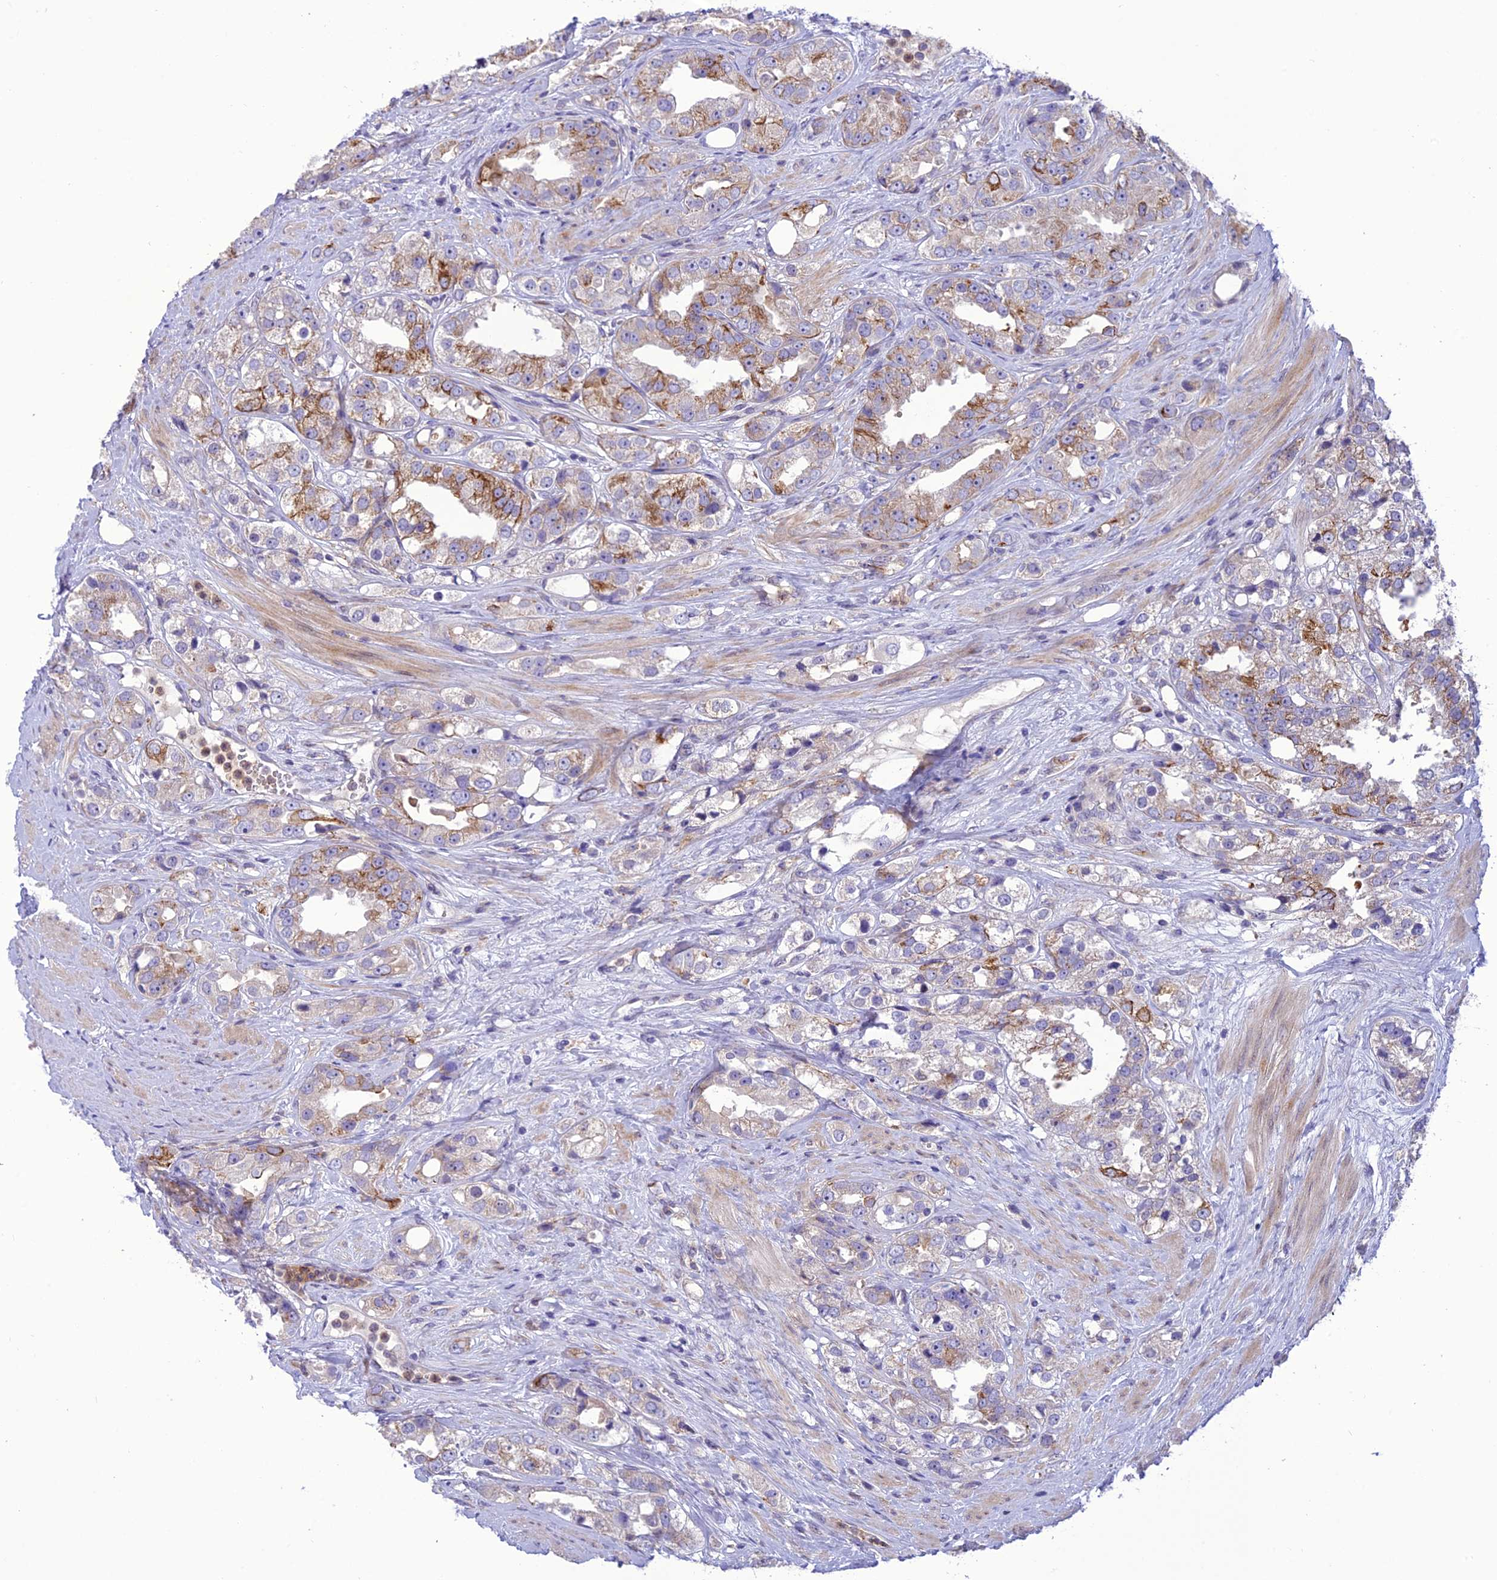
{"staining": {"intensity": "moderate", "quantity": "25%-75%", "location": "cytoplasmic/membranous"}, "tissue": "prostate cancer", "cell_type": "Tumor cells", "image_type": "cancer", "snomed": [{"axis": "morphology", "description": "Adenocarcinoma, NOS"}, {"axis": "topography", "description": "Prostate"}], "caption": "Prostate adenocarcinoma tissue reveals moderate cytoplasmic/membranous positivity in about 25%-75% of tumor cells", "gene": "JMY", "patient": {"sex": "male", "age": 79}}